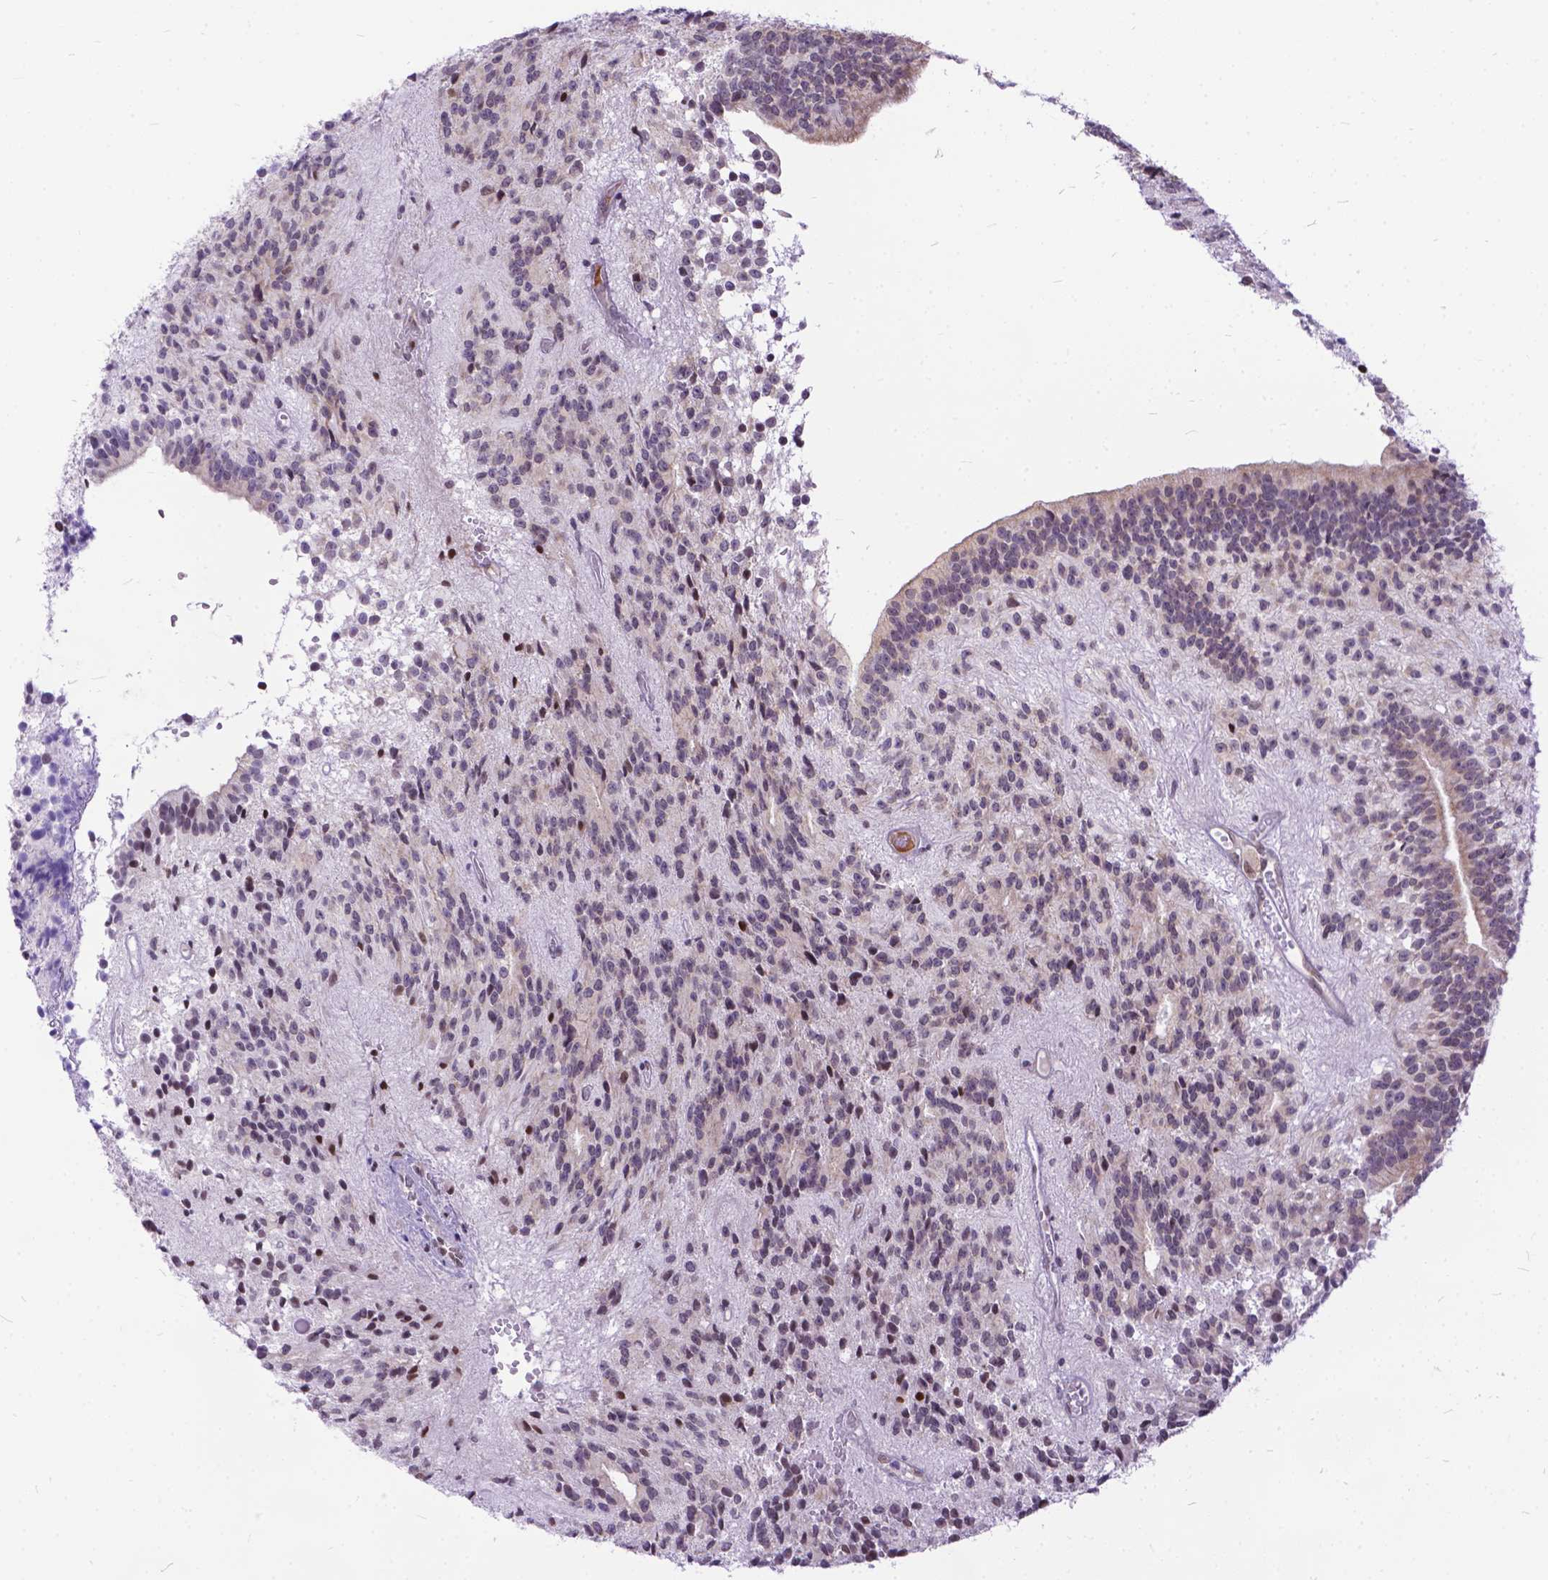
{"staining": {"intensity": "negative", "quantity": "none", "location": "none"}, "tissue": "glioma", "cell_type": "Tumor cells", "image_type": "cancer", "snomed": [{"axis": "morphology", "description": "Glioma, malignant, Low grade"}, {"axis": "topography", "description": "Brain"}], "caption": "The photomicrograph shows no significant positivity in tumor cells of malignant glioma (low-grade).", "gene": "FAM124B", "patient": {"sex": "male", "age": 31}}